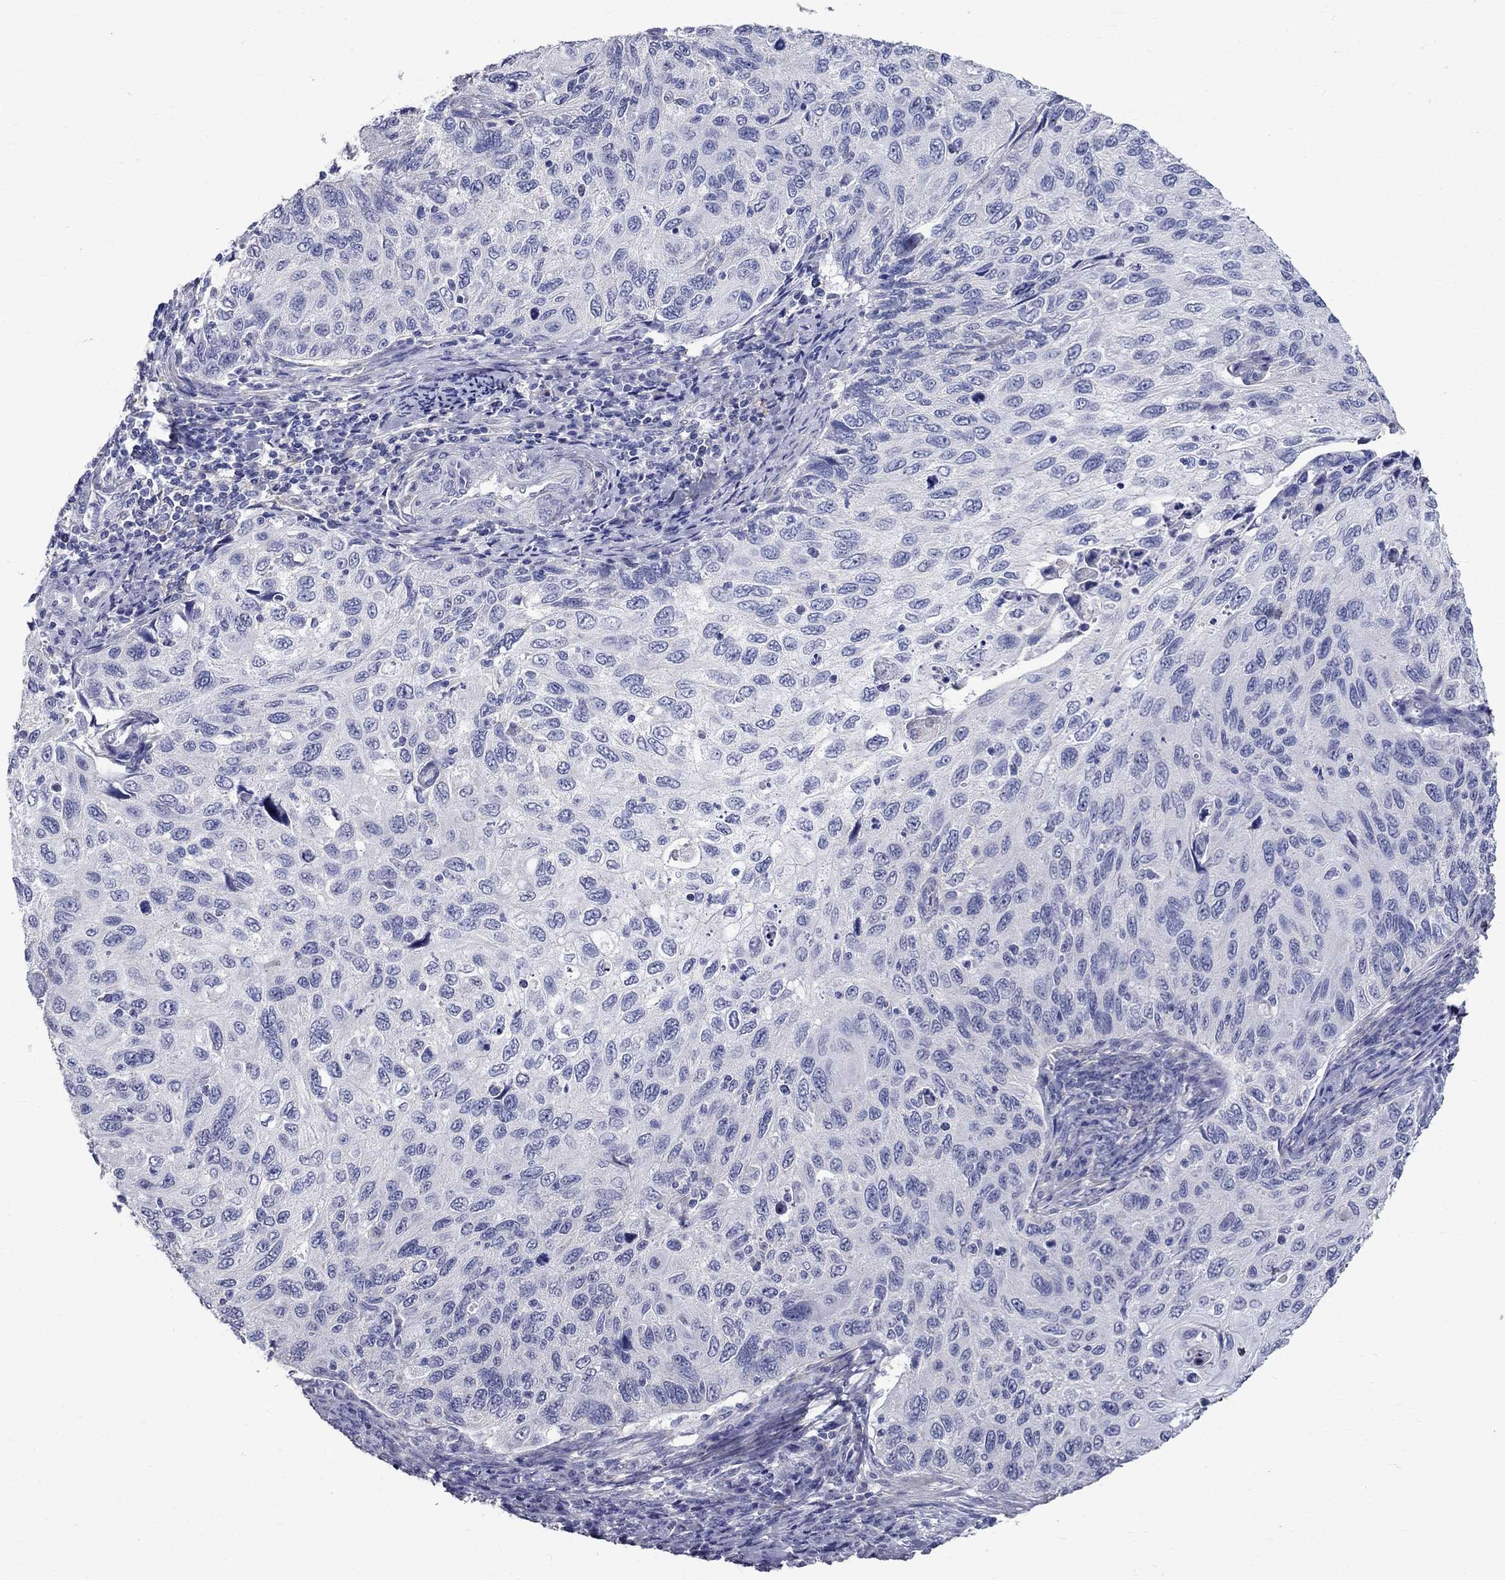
{"staining": {"intensity": "negative", "quantity": "none", "location": "none"}, "tissue": "cervical cancer", "cell_type": "Tumor cells", "image_type": "cancer", "snomed": [{"axis": "morphology", "description": "Squamous cell carcinoma, NOS"}, {"axis": "topography", "description": "Cervix"}], "caption": "IHC of human cervical cancer displays no staining in tumor cells.", "gene": "ANXA10", "patient": {"sex": "female", "age": 70}}